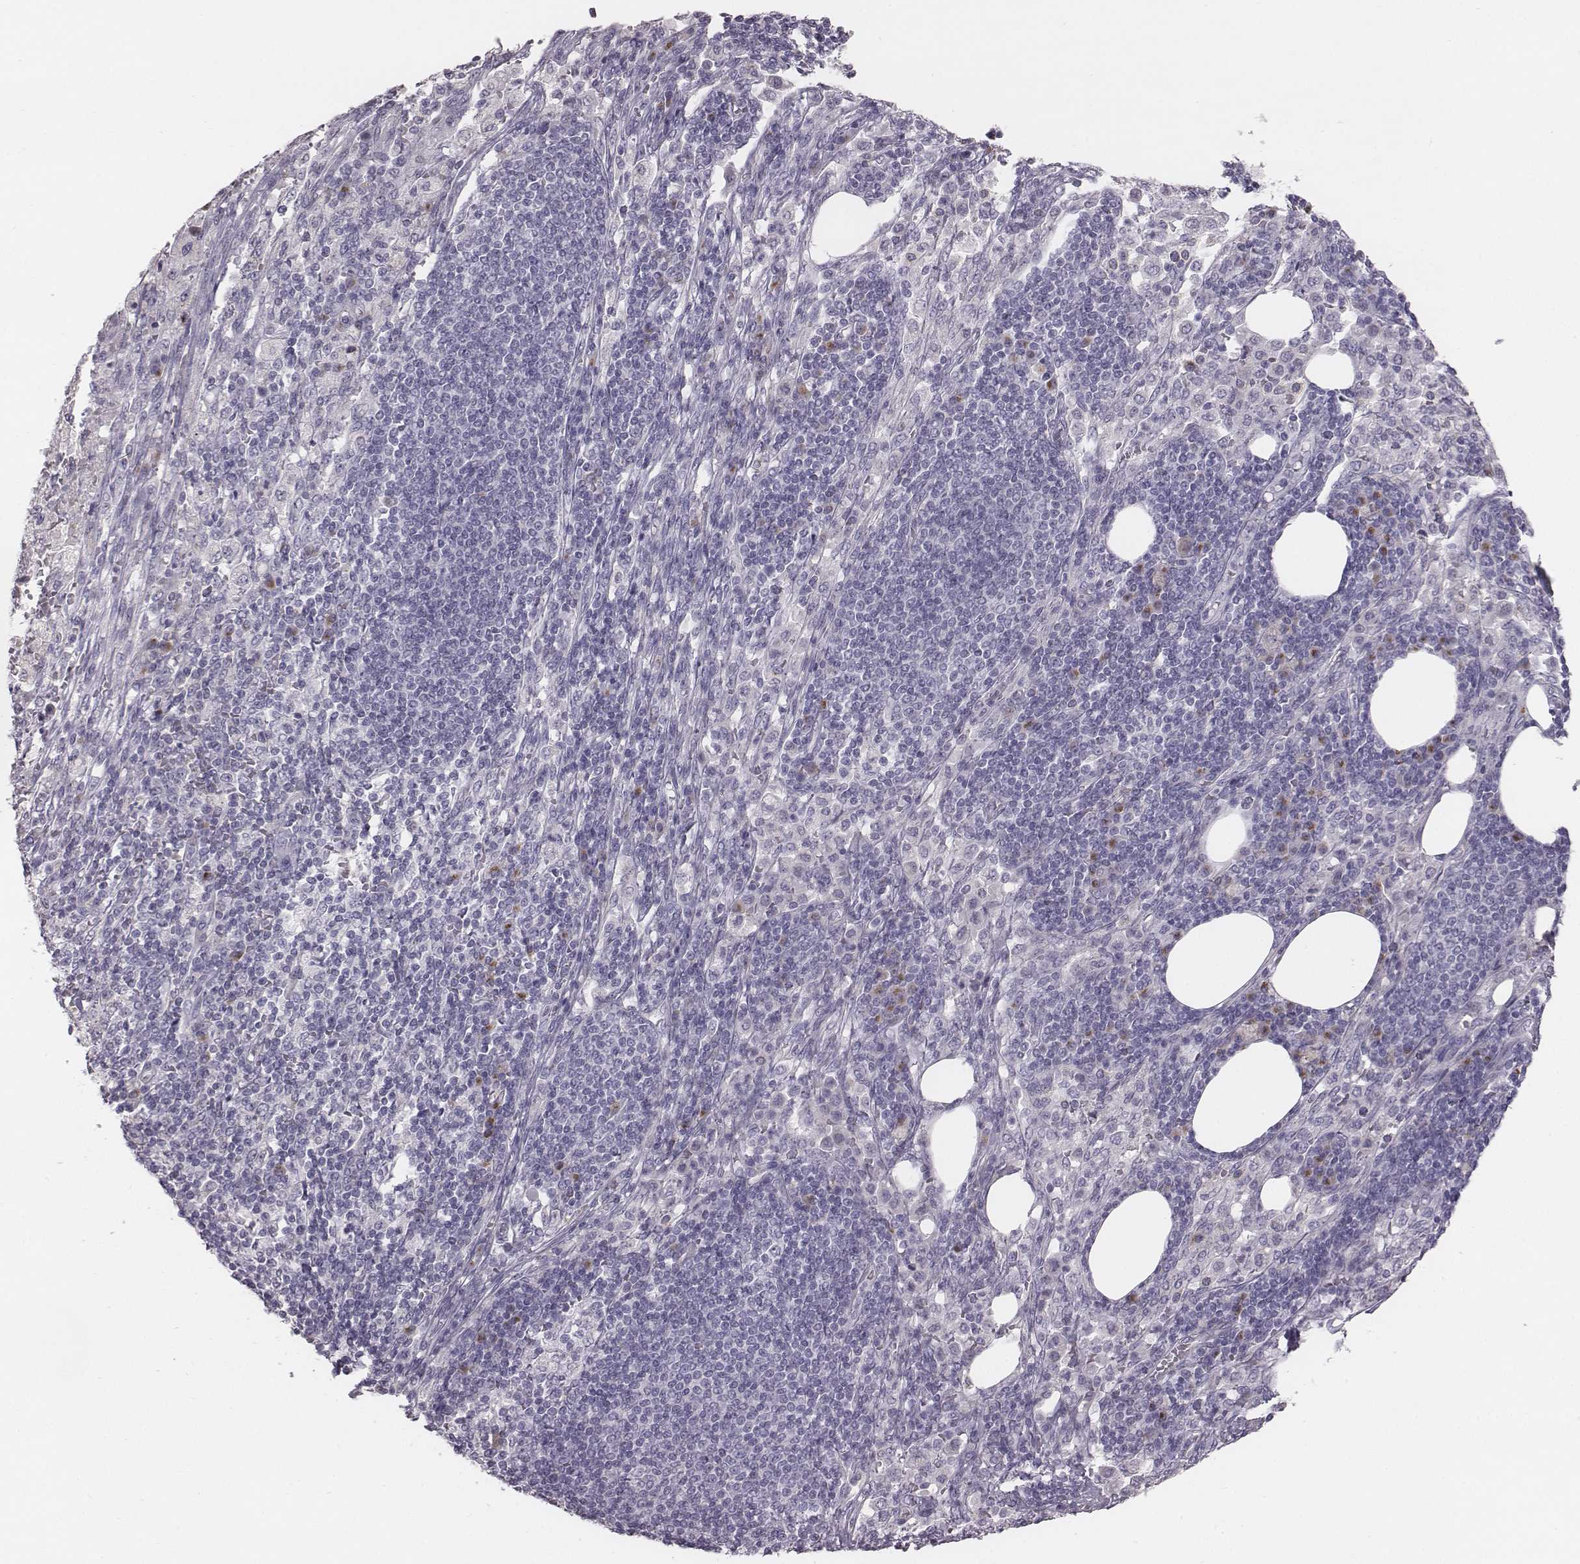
{"staining": {"intensity": "negative", "quantity": "none", "location": "none"}, "tissue": "pancreatic cancer", "cell_type": "Tumor cells", "image_type": "cancer", "snomed": [{"axis": "morphology", "description": "Adenocarcinoma, NOS"}, {"axis": "topography", "description": "Pancreas"}], "caption": "DAB (3,3'-diaminobenzidine) immunohistochemical staining of pancreatic cancer (adenocarcinoma) reveals no significant positivity in tumor cells. (DAB immunohistochemistry (IHC), high magnification).", "gene": "C6orf58", "patient": {"sex": "female", "age": 61}}